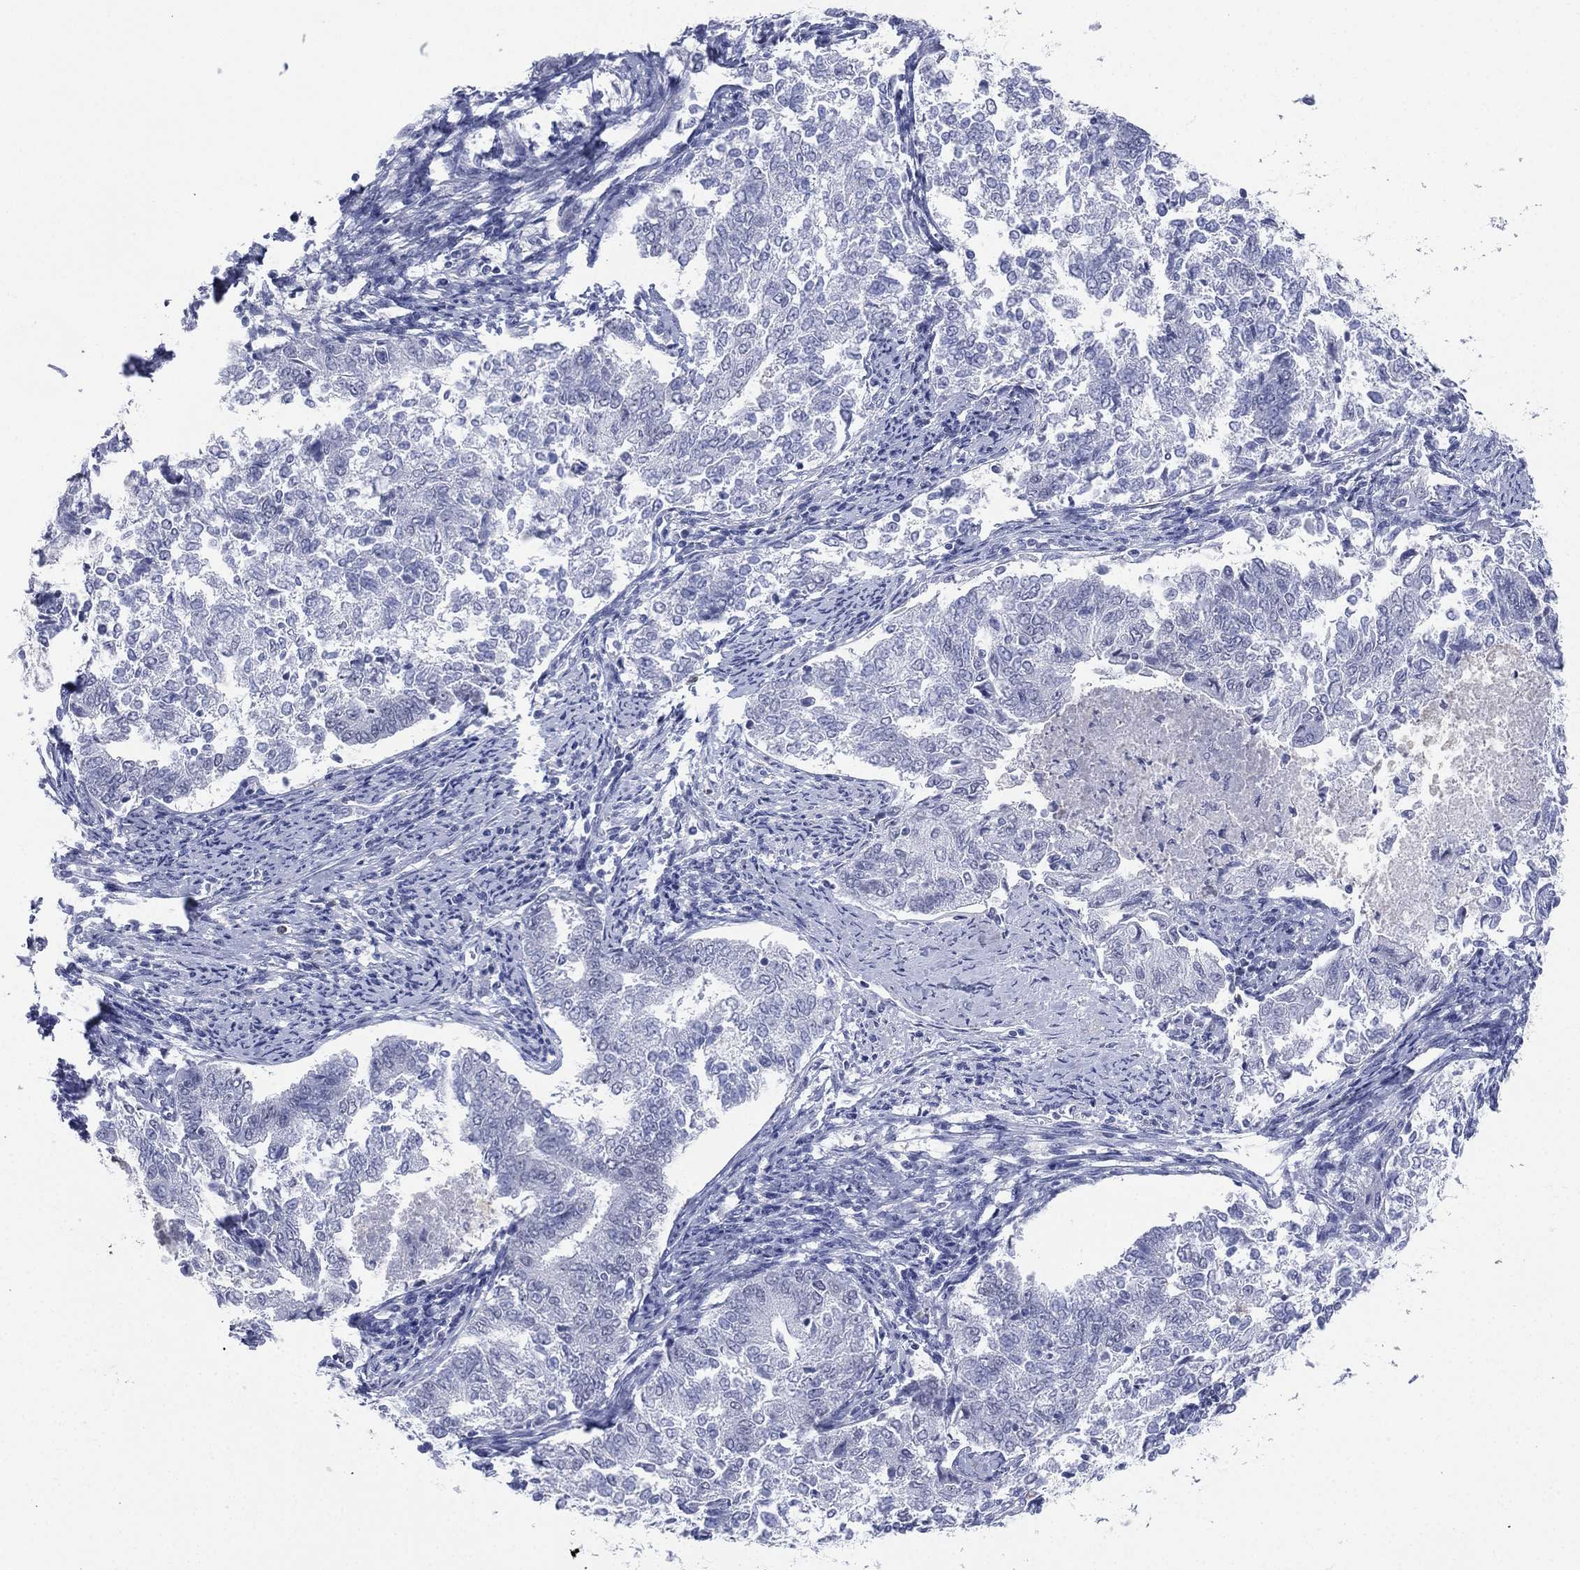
{"staining": {"intensity": "negative", "quantity": "none", "location": "none"}, "tissue": "endometrial cancer", "cell_type": "Tumor cells", "image_type": "cancer", "snomed": [{"axis": "morphology", "description": "Adenocarcinoma, NOS"}, {"axis": "topography", "description": "Endometrium"}], "caption": "This photomicrograph is of adenocarcinoma (endometrial) stained with immunohistochemistry to label a protein in brown with the nuclei are counter-stained blue. There is no staining in tumor cells. Brightfield microscopy of immunohistochemistry (IHC) stained with DAB (3,3'-diaminobenzidine) (brown) and hematoxylin (blue), captured at high magnification.", "gene": "CD22", "patient": {"sex": "female", "age": 65}}